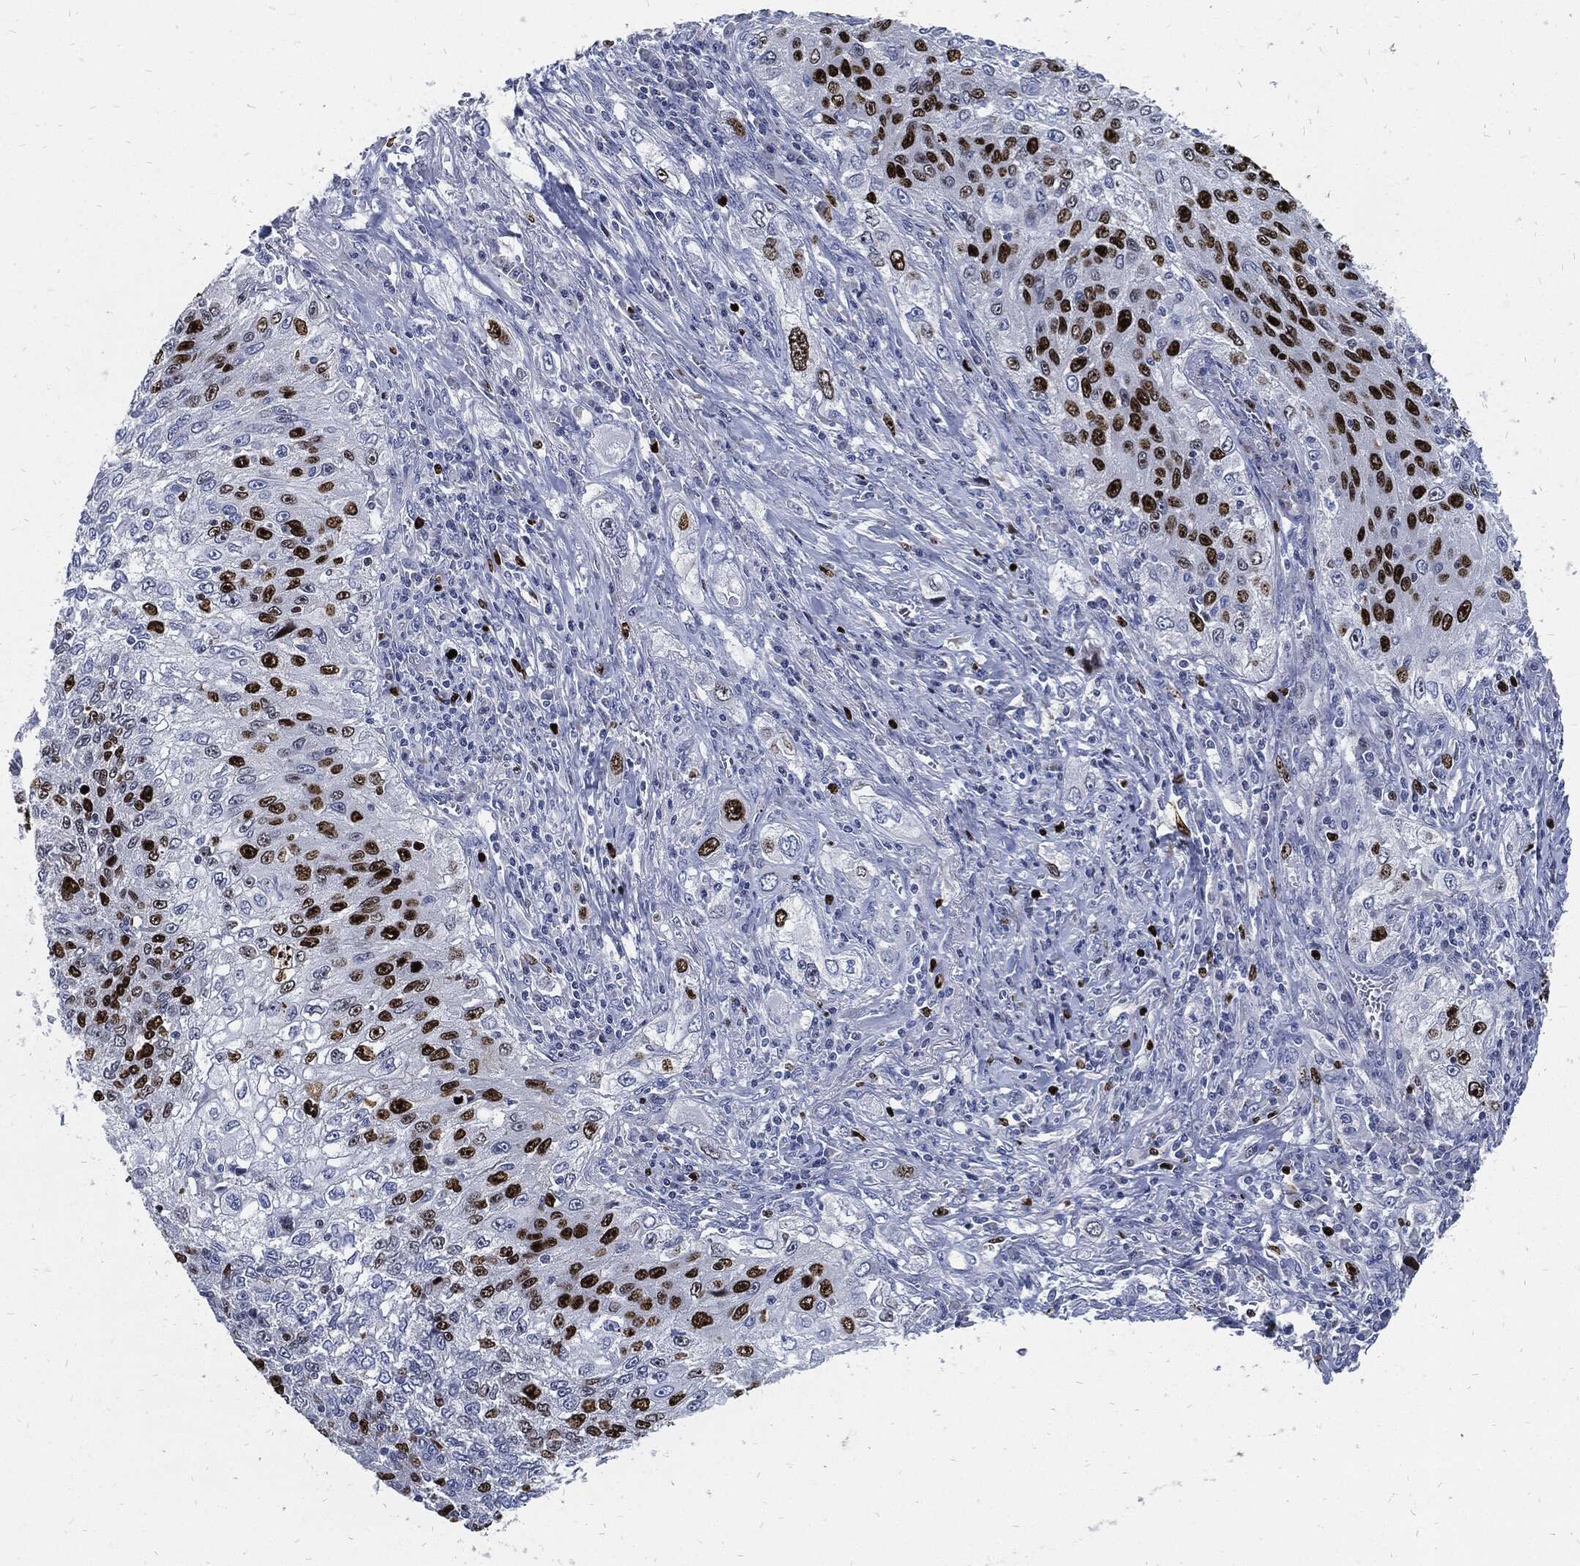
{"staining": {"intensity": "strong", "quantity": "25%-75%", "location": "nuclear"}, "tissue": "lung cancer", "cell_type": "Tumor cells", "image_type": "cancer", "snomed": [{"axis": "morphology", "description": "Squamous cell carcinoma, NOS"}, {"axis": "topography", "description": "Lung"}], "caption": "The immunohistochemical stain highlights strong nuclear staining in tumor cells of squamous cell carcinoma (lung) tissue.", "gene": "MKI67", "patient": {"sex": "female", "age": 69}}